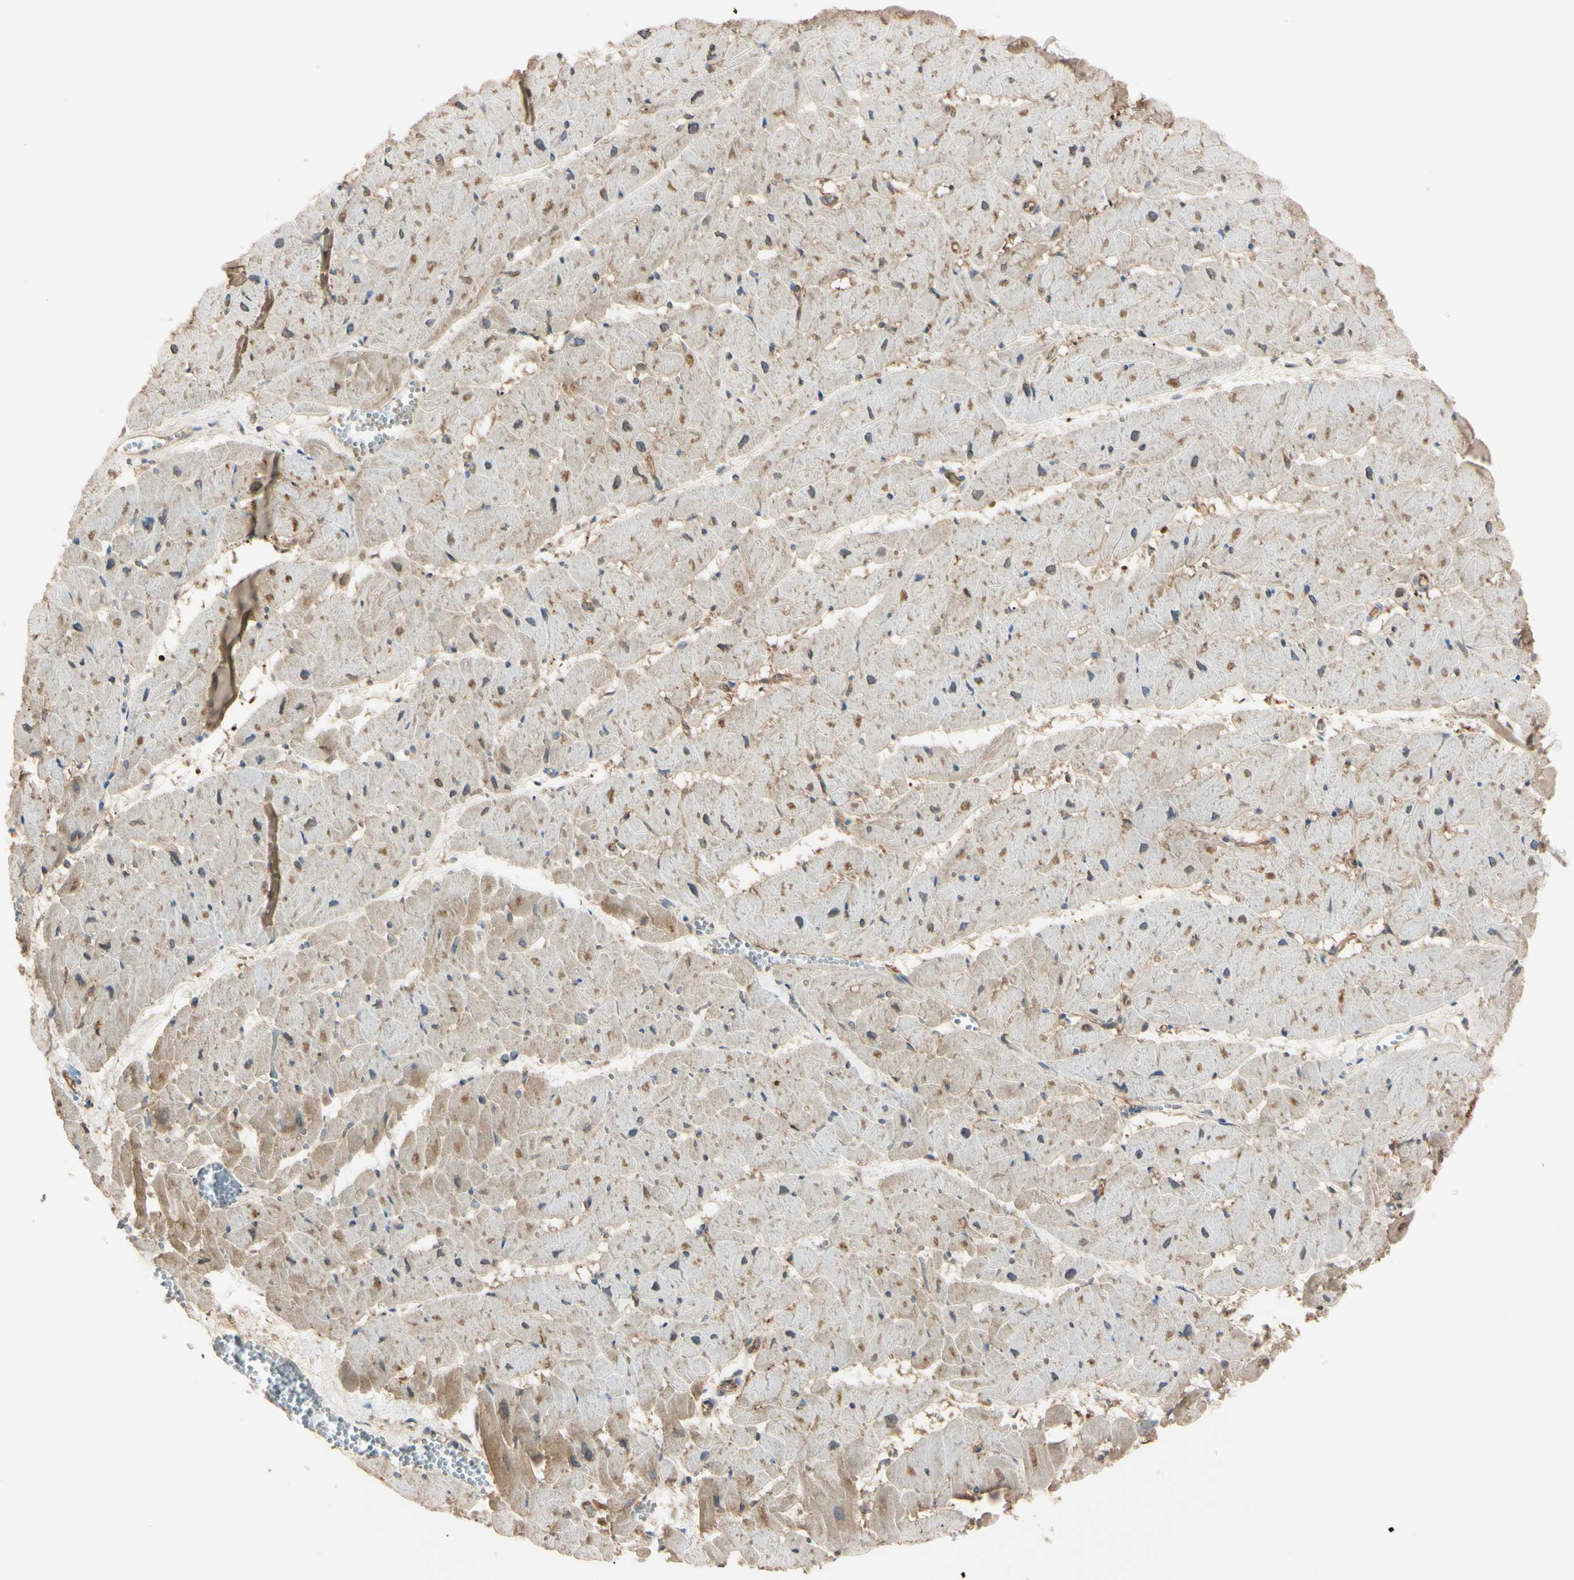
{"staining": {"intensity": "moderate", "quantity": "25%-75%", "location": "cytoplasmic/membranous"}, "tissue": "heart muscle", "cell_type": "Cardiomyocytes", "image_type": "normal", "snomed": [{"axis": "morphology", "description": "Normal tissue, NOS"}, {"axis": "topography", "description": "Heart"}], "caption": "Protein staining shows moderate cytoplasmic/membranous staining in approximately 25%-75% of cardiomyocytes in benign heart muscle. (IHC, brightfield microscopy, high magnification).", "gene": "PTPN12", "patient": {"sex": "female", "age": 19}}